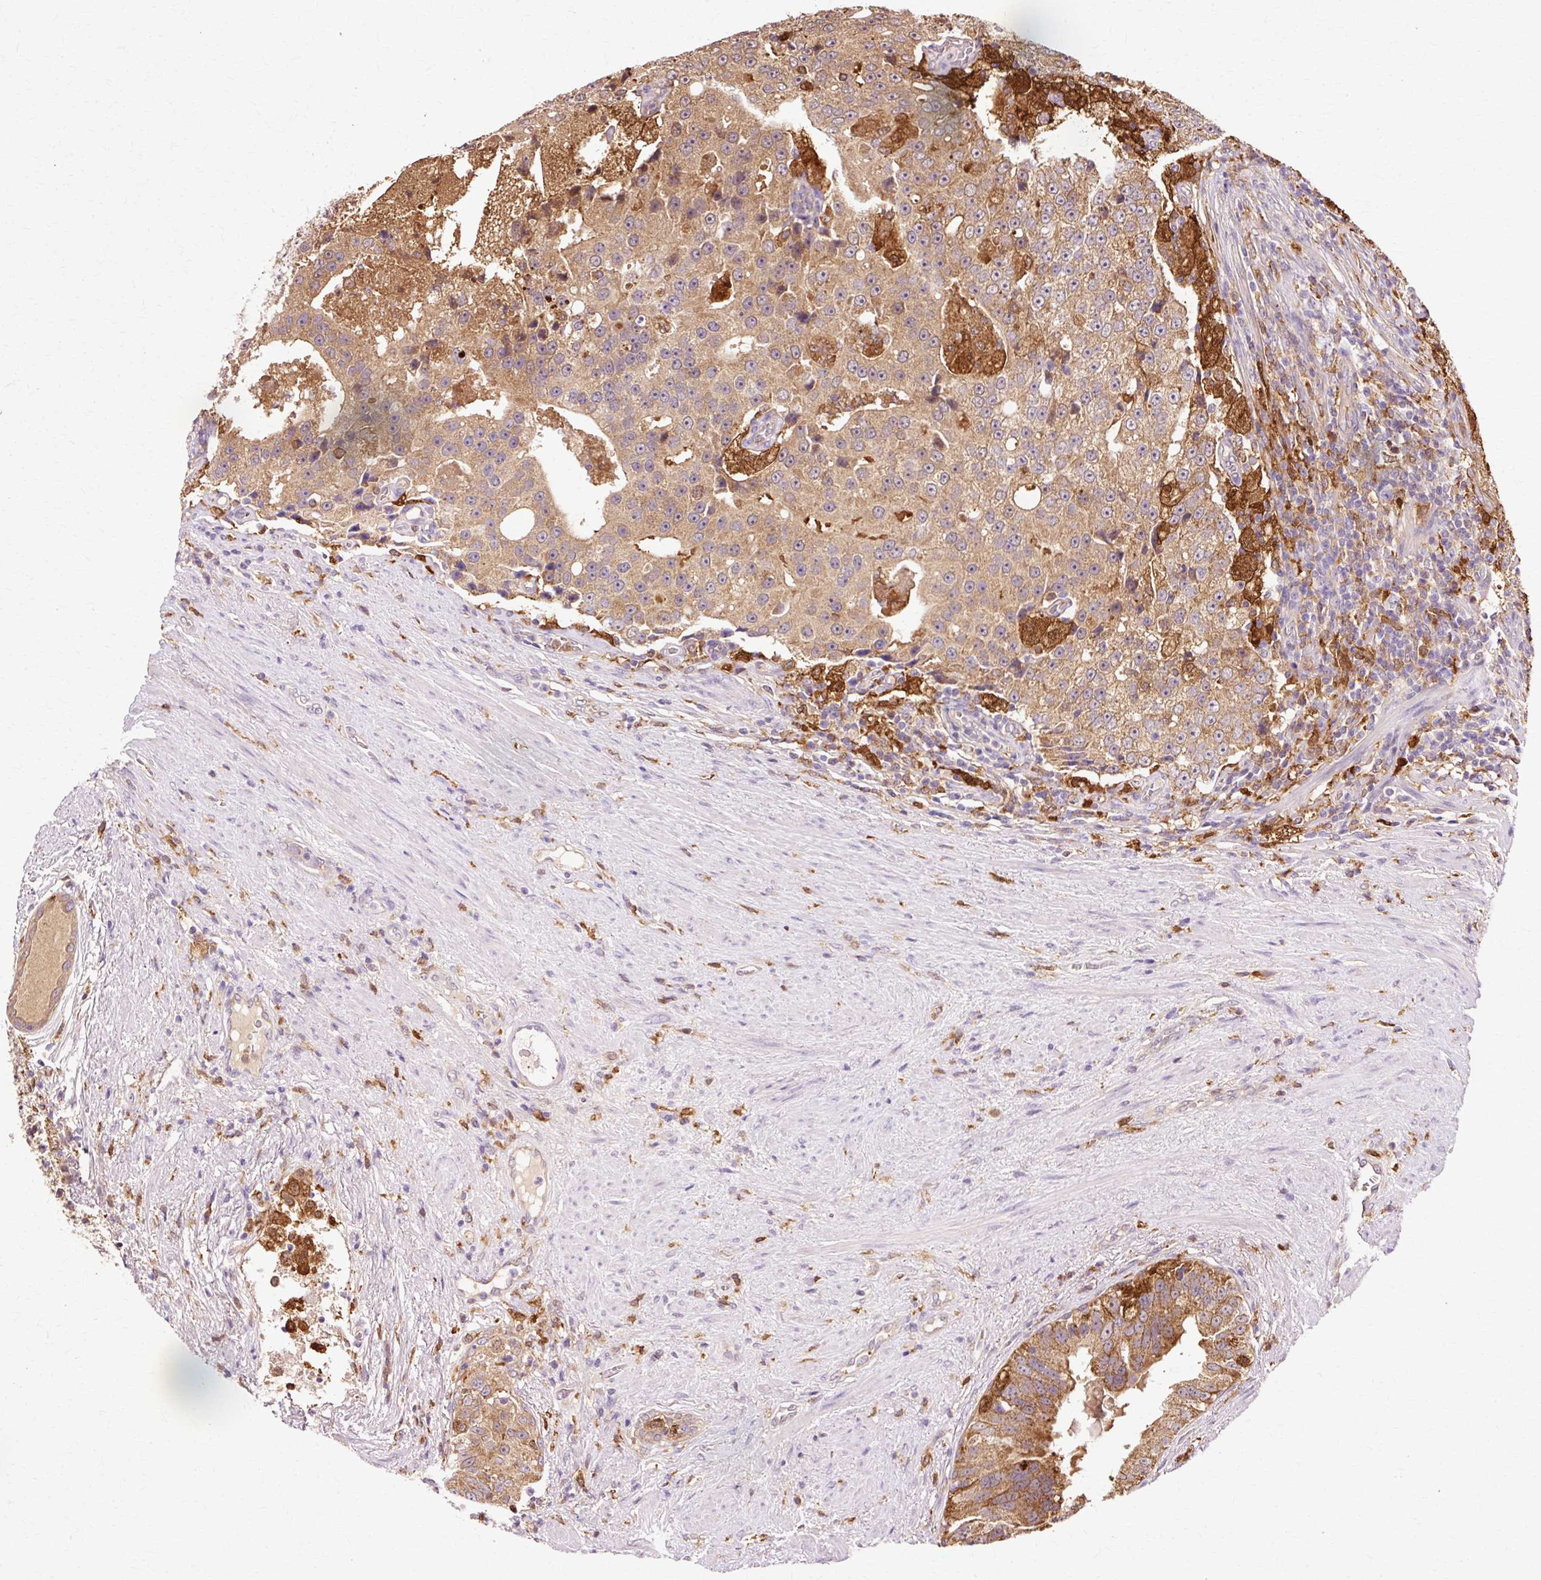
{"staining": {"intensity": "moderate", "quantity": ">75%", "location": "cytoplasmic/membranous"}, "tissue": "prostate cancer", "cell_type": "Tumor cells", "image_type": "cancer", "snomed": [{"axis": "morphology", "description": "Adenocarcinoma, High grade"}, {"axis": "topography", "description": "Prostate"}], "caption": "DAB immunohistochemical staining of prostate cancer (high-grade adenocarcinoma) demonstrates moderate cytoplasmic/membranous protein positivity in about >75% of tumor cells.", "gene": "GPX1", "patient": {"sex": "male", "age": 70}}